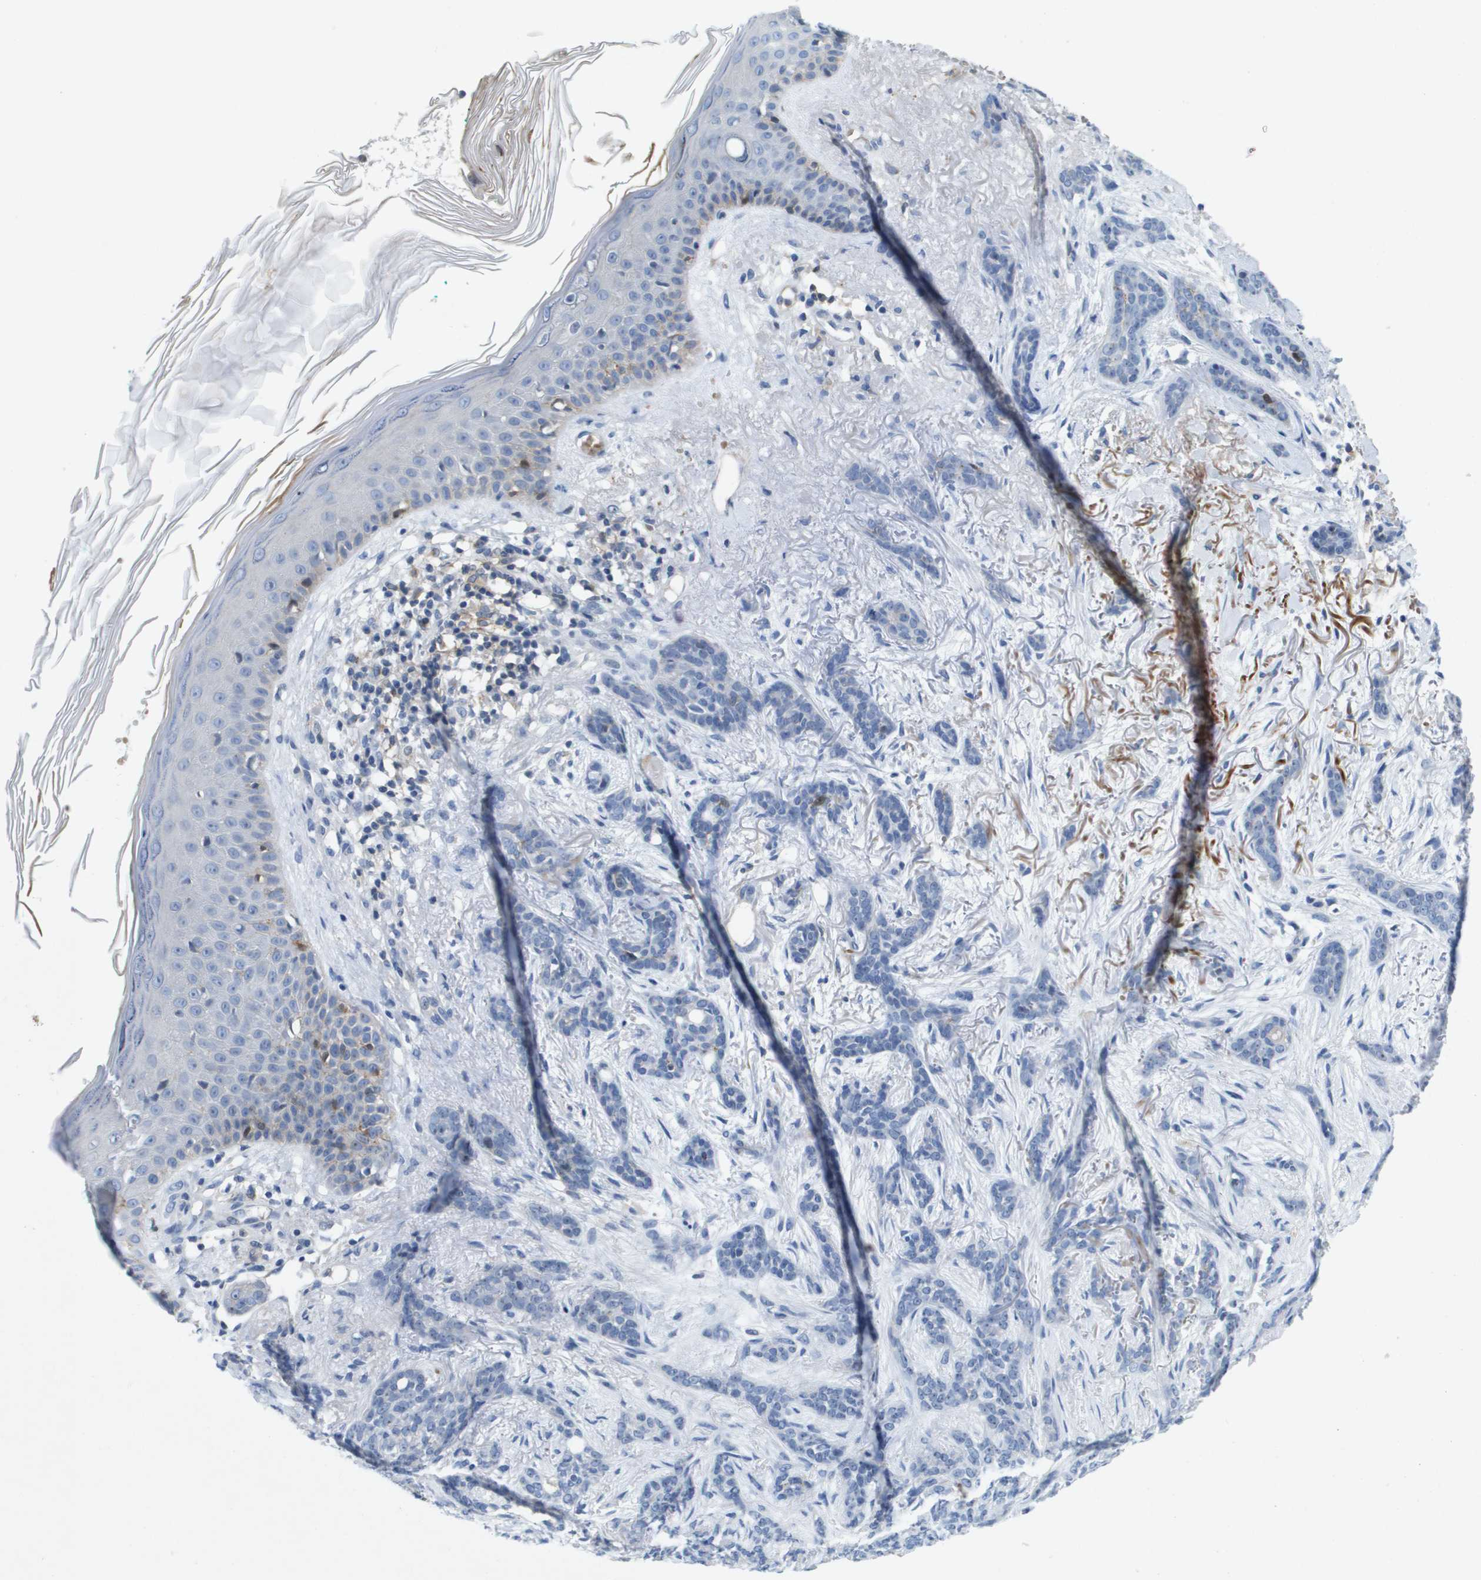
{"staining": {"intensity": "negative", "quantity": "none", "location": "none"}, "tissue": "skin cancer", "cell_type": "Tumor cells", "image_type": "cancer", "snomed": [{"axis": "morphology", "description": "Basal cell carcinoma"}, {"axis": "morphology", "description": "Adnexal tumor, benign"}, {"axis": "topography", "description": "Skin"}], "caption": "Immunohistochemistry (IHC) photomicrograph of human basal cell carcinoma (skin) stained for a protein (brown), which demonstrates no expression in tumor cells.", "gene": "LIPG", "patient": {"sex": "female", "age": 42}}